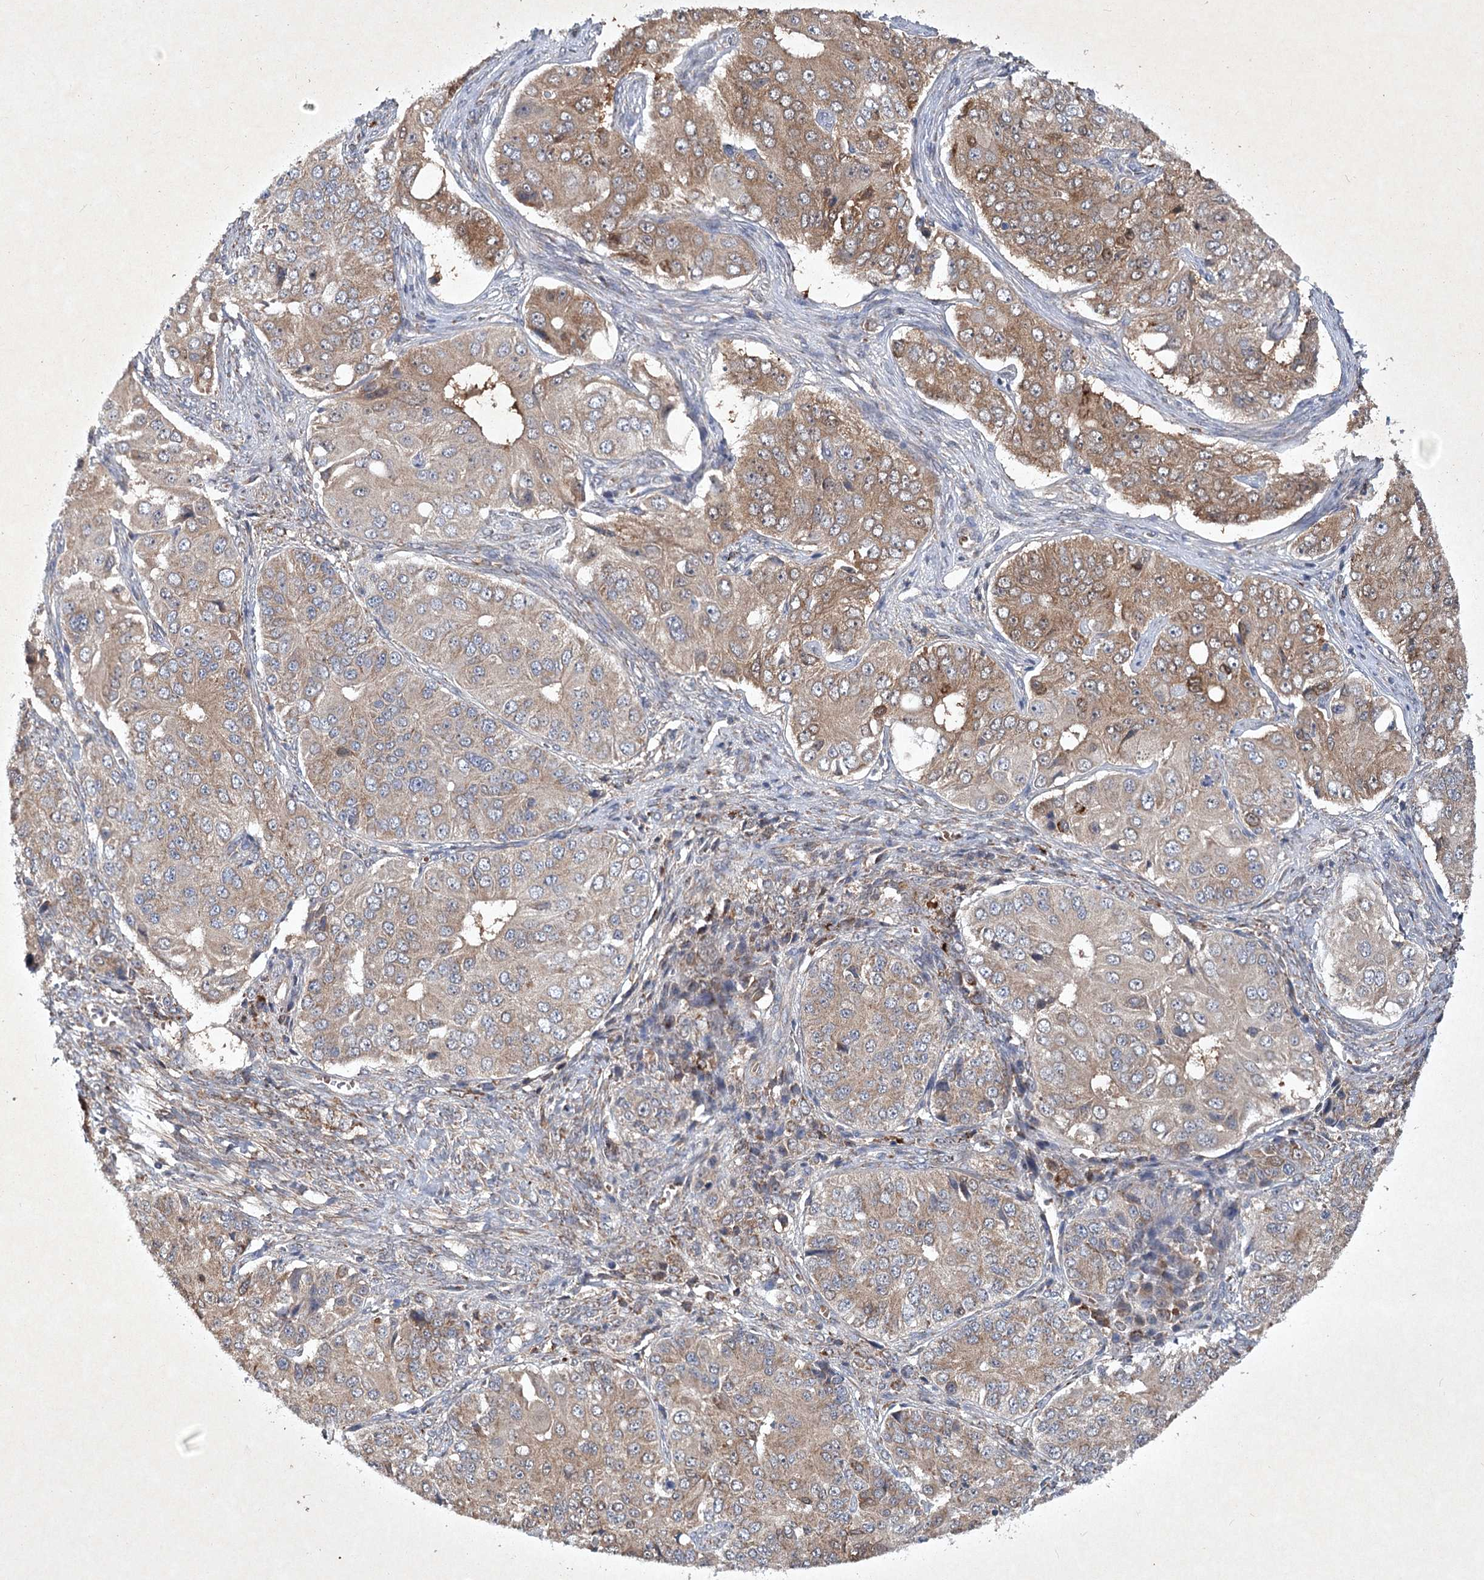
{"staining": {"intensity": "moderate", "quantity": "25%-75%", "location": "cytoplasmic/membranous"}, "tissue": "ovarian cancer", "cell_type": "Tumor cells", "image_type": "cancer", "snomed": [{"axis": "morphology", "description": "Carcinoma, endometroid"}, {"axis": "topography", "description": "Ovary"}], "caption": "Immunohistochemical staining of ovarian endometroid carcinoma exhibits medium levels of moderate cytoplasmic/membranous expression in about 25%-75% of tumor cells. (Stains: DAB (3,3'-diaminobenzidine) in brown, nuclei in blue, Microscopy: brightfield microscopy at high magnification).", "gene": "PYROXD2", "patient": {"sex": "female", "age": 51}}